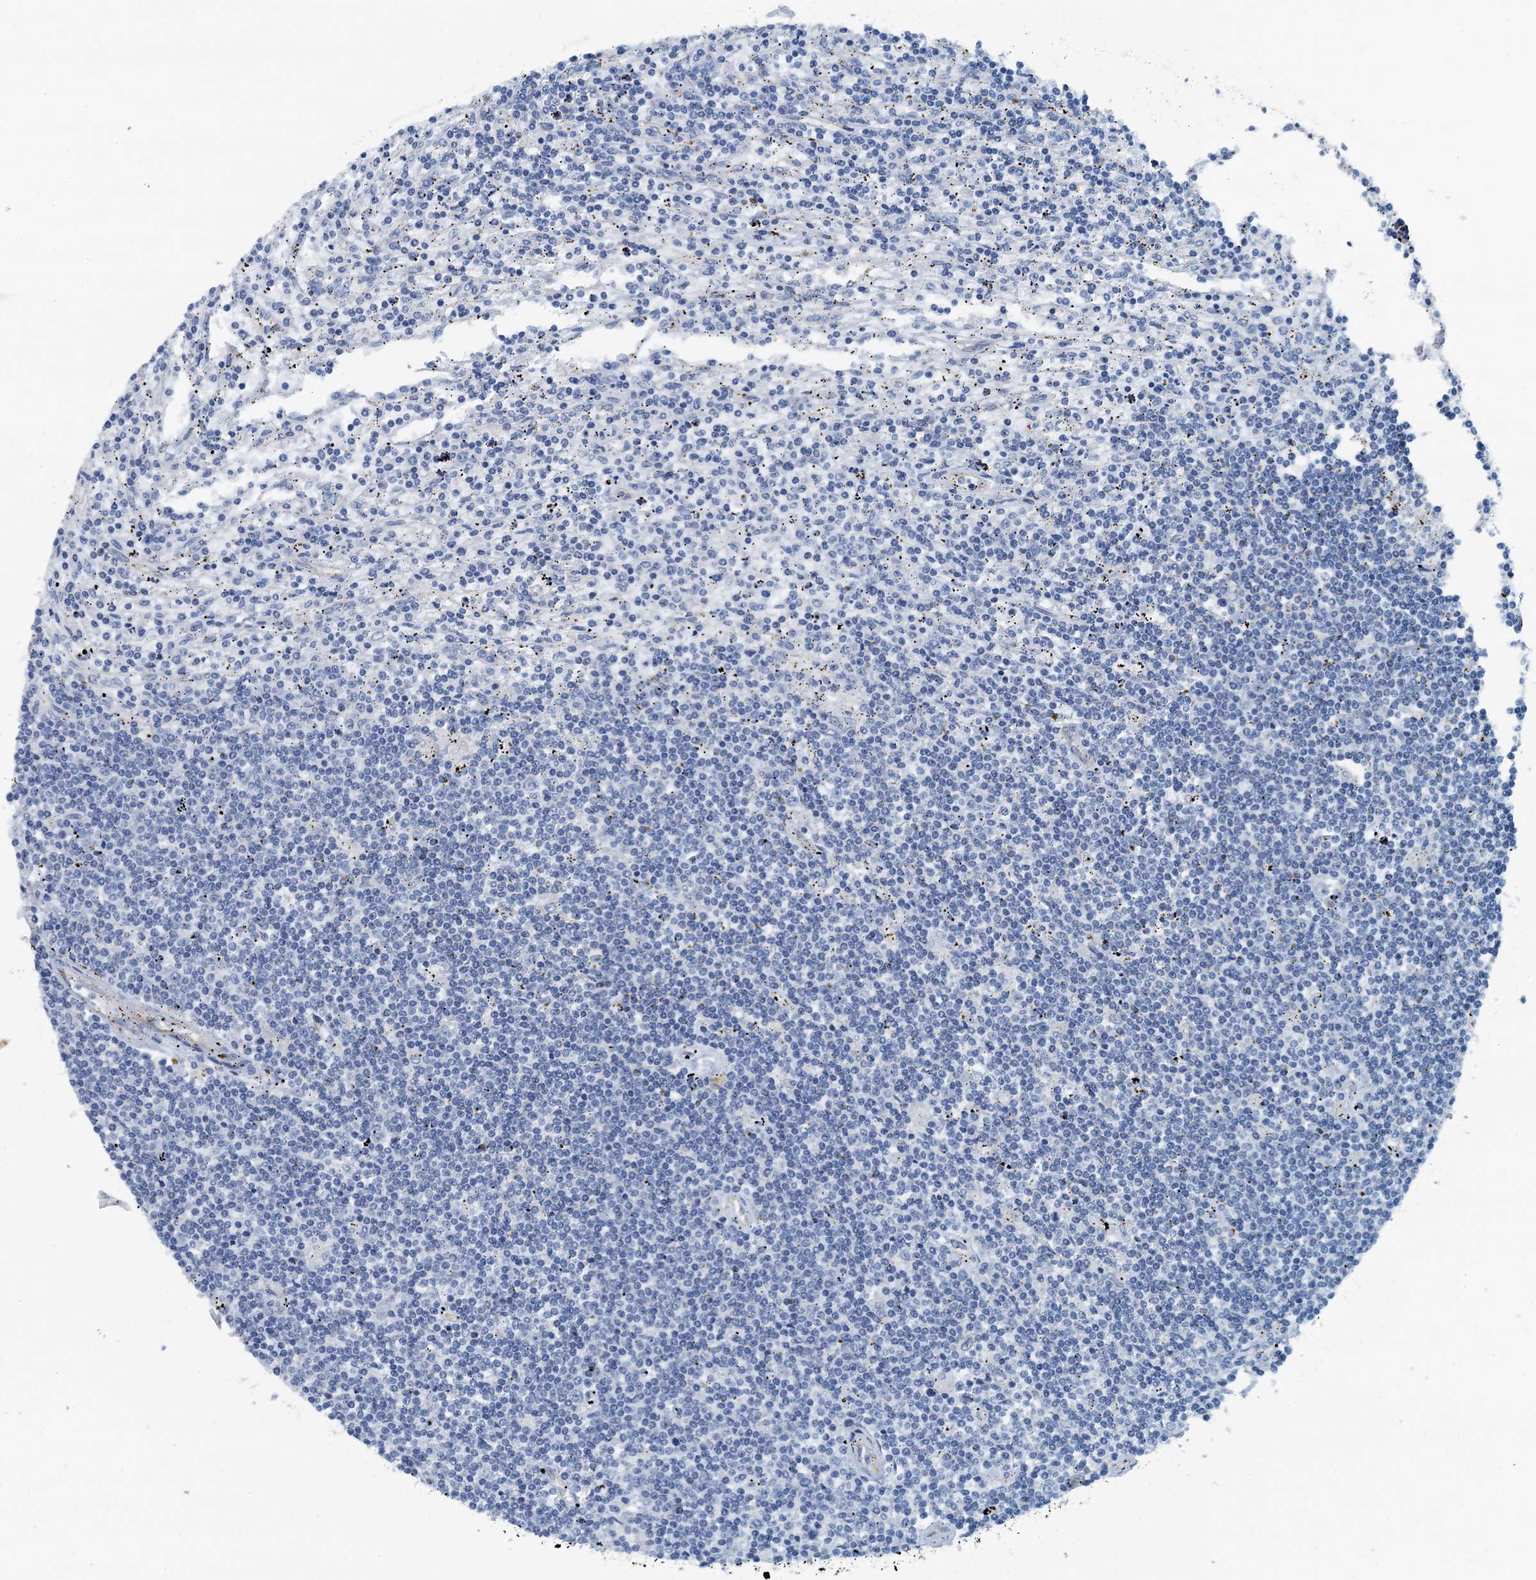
{"staining": {"intensity": "negative", "quantity": "none", "location": "none"}, "tissue": "lymphoma", "cell_type": "Tumor cells", "image_type": "cancer", "snomed": [{"axis": "morphology", "description": "Malignant lymphoma, non-Hodgkin's type, Low grade"}, {"axis": "topography", "description": "Spleen"}], "caption": "There is no significant positivity in tumor cells of malignant lymphoma, non-Hodgkin's type (low-grade).", "gene": "GFOD2", "patient": {"sex": "male", "age": 76}}